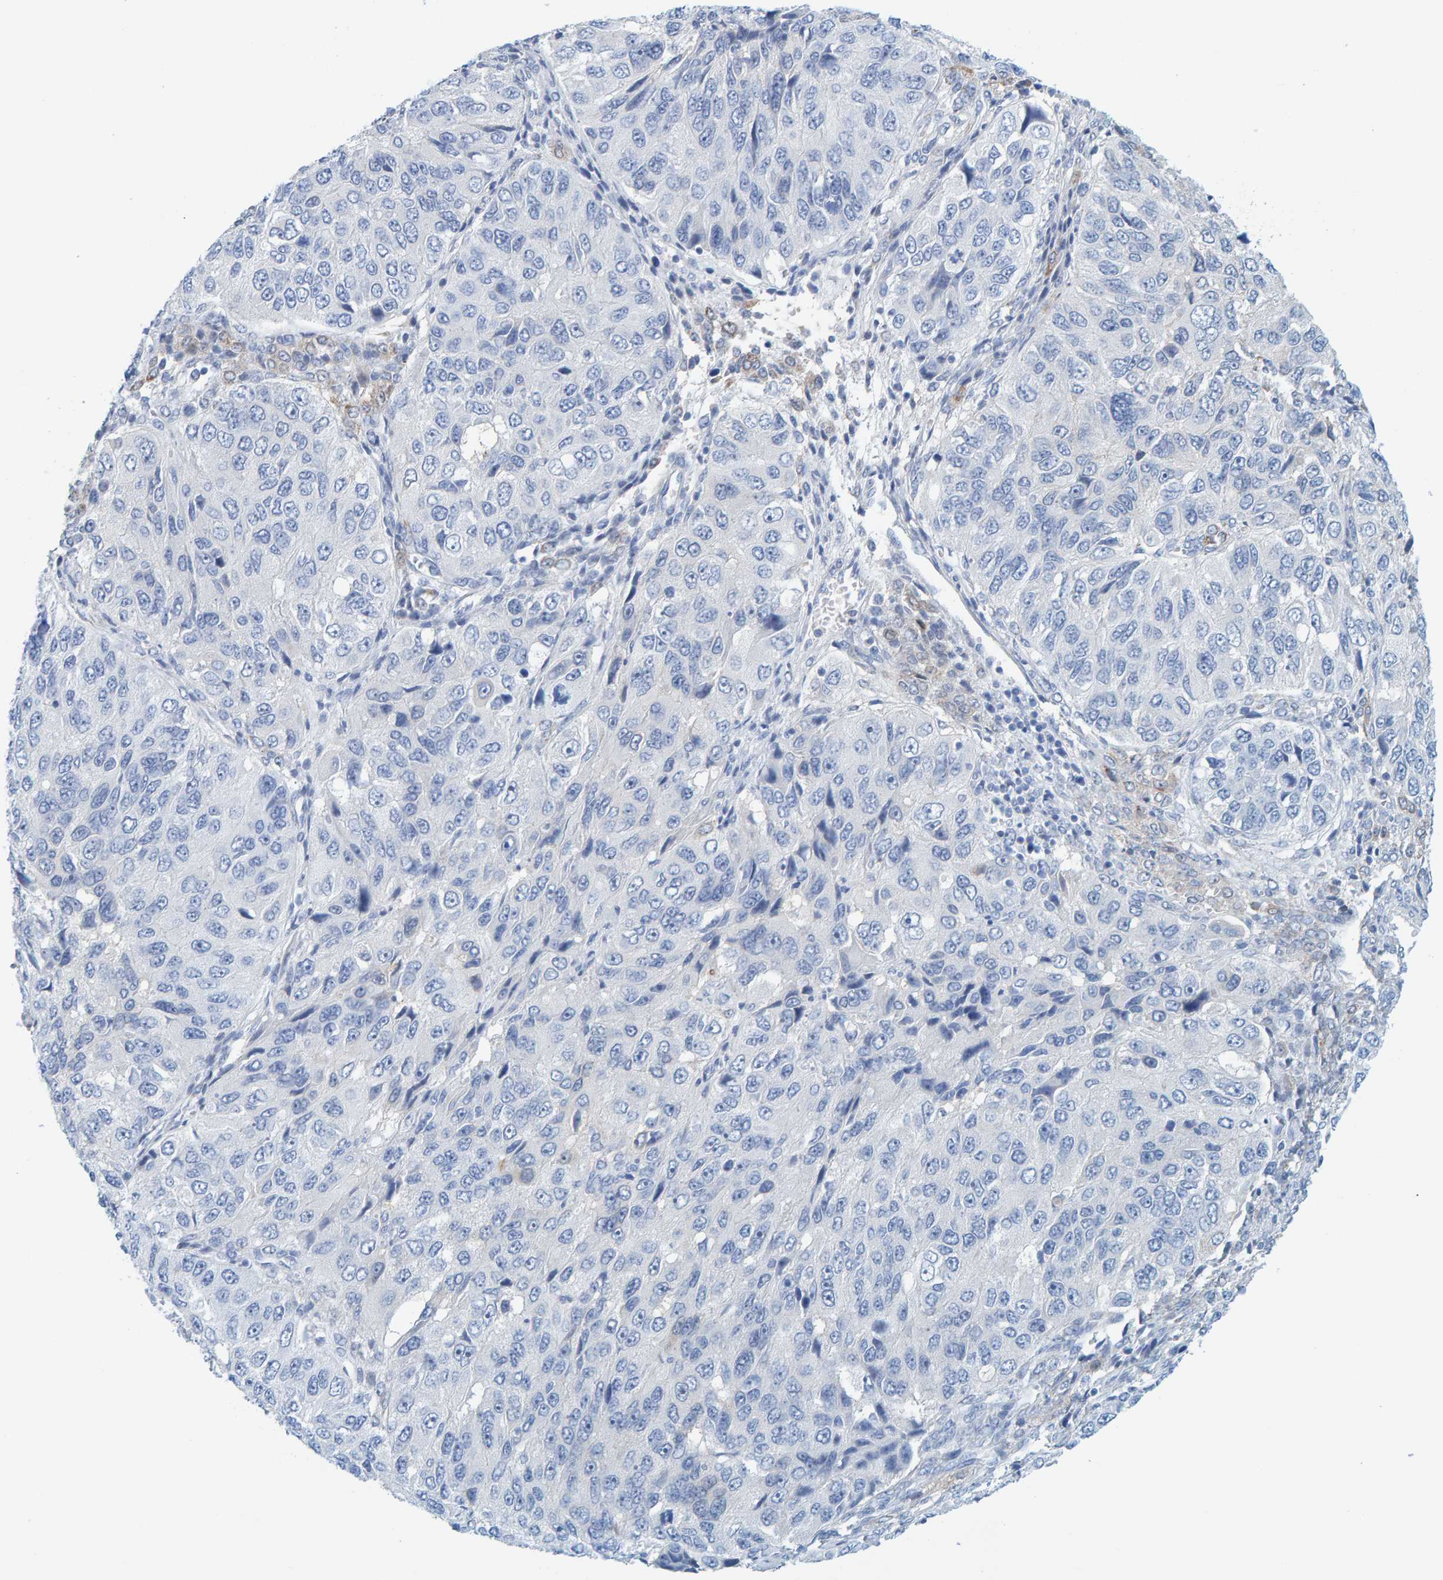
{"staining": {"intensity": "negative", "quantity": "none", "location": "none"}, "tissue": "ovarian cancer", "cell_type": "Tumor cells", "image_type": "cancer", "snomed": [{"axis": "morphology", "description": "Carcinoma, endometroid"}, {"axis": "topography", "description": "Ovary"}], "caption": "Immunohistochemical staining of human ovarian endometroid carcinoma exhibits no significant positivity in tumor cells.", "gene": "KLHL11", "patient": {"sex": "female", "age": 51}}